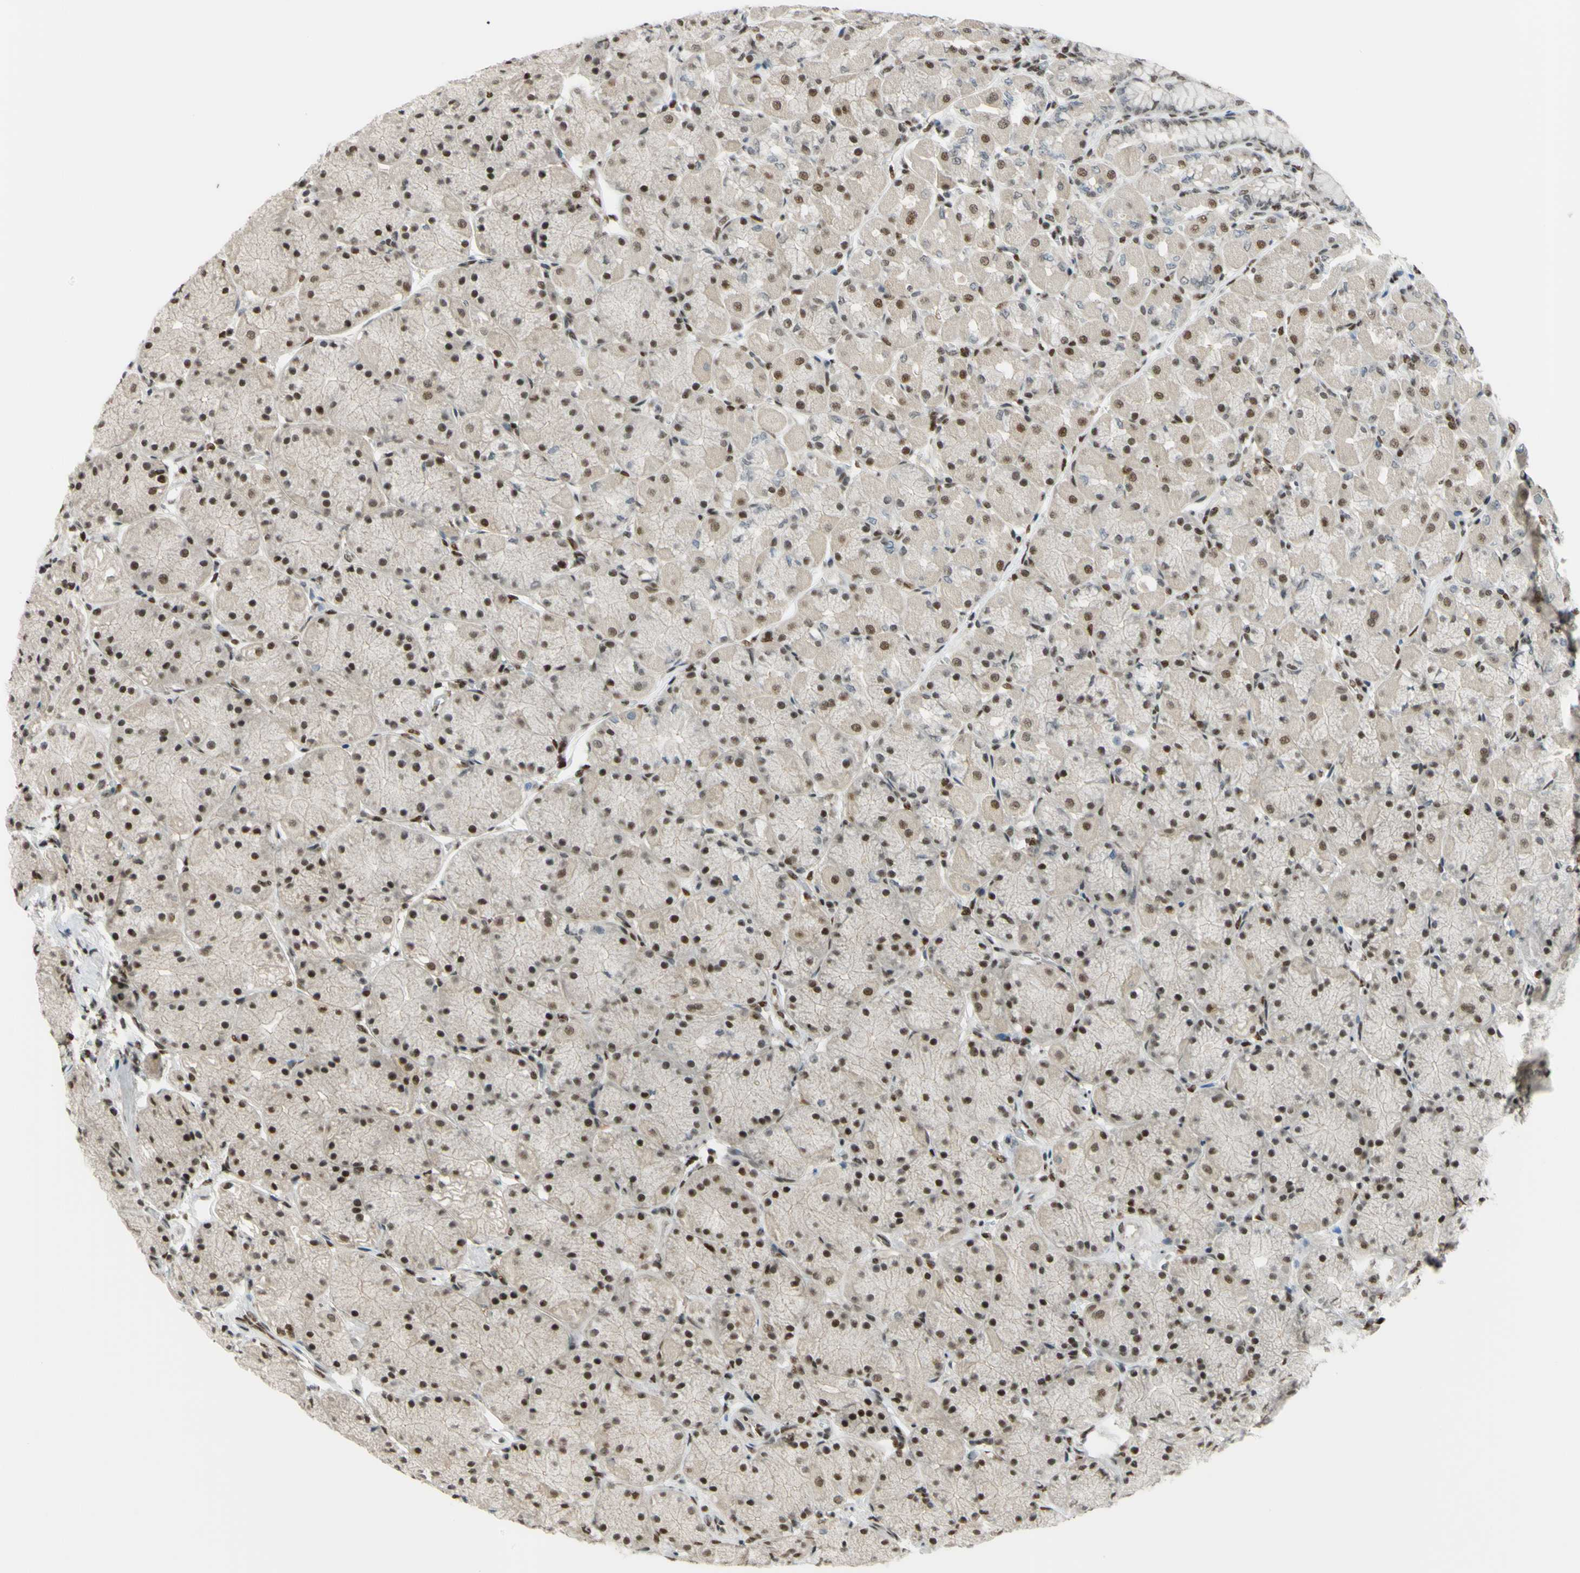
{"staining": {"intensity": "moderate", "quantity": ">75%", "location": "cytoplasmic/membranous,nuclear"}, "tissue": "stomach", "cell_type": "Glandular cells", "image_type": "normal", "snomed": [{"axis": "morphology", "description": "Normal tissue, NOS"}, {"axis": "topography", "description": "Stomach, upper"}], "caption": "A photomicrograph of stomach stained for a protein reveals moderate cytoplasmic/membranous,nuclear brown staining in glandular cells.", "gene": "FKBP5", "patient": {"sex": "female", "age": 56}}